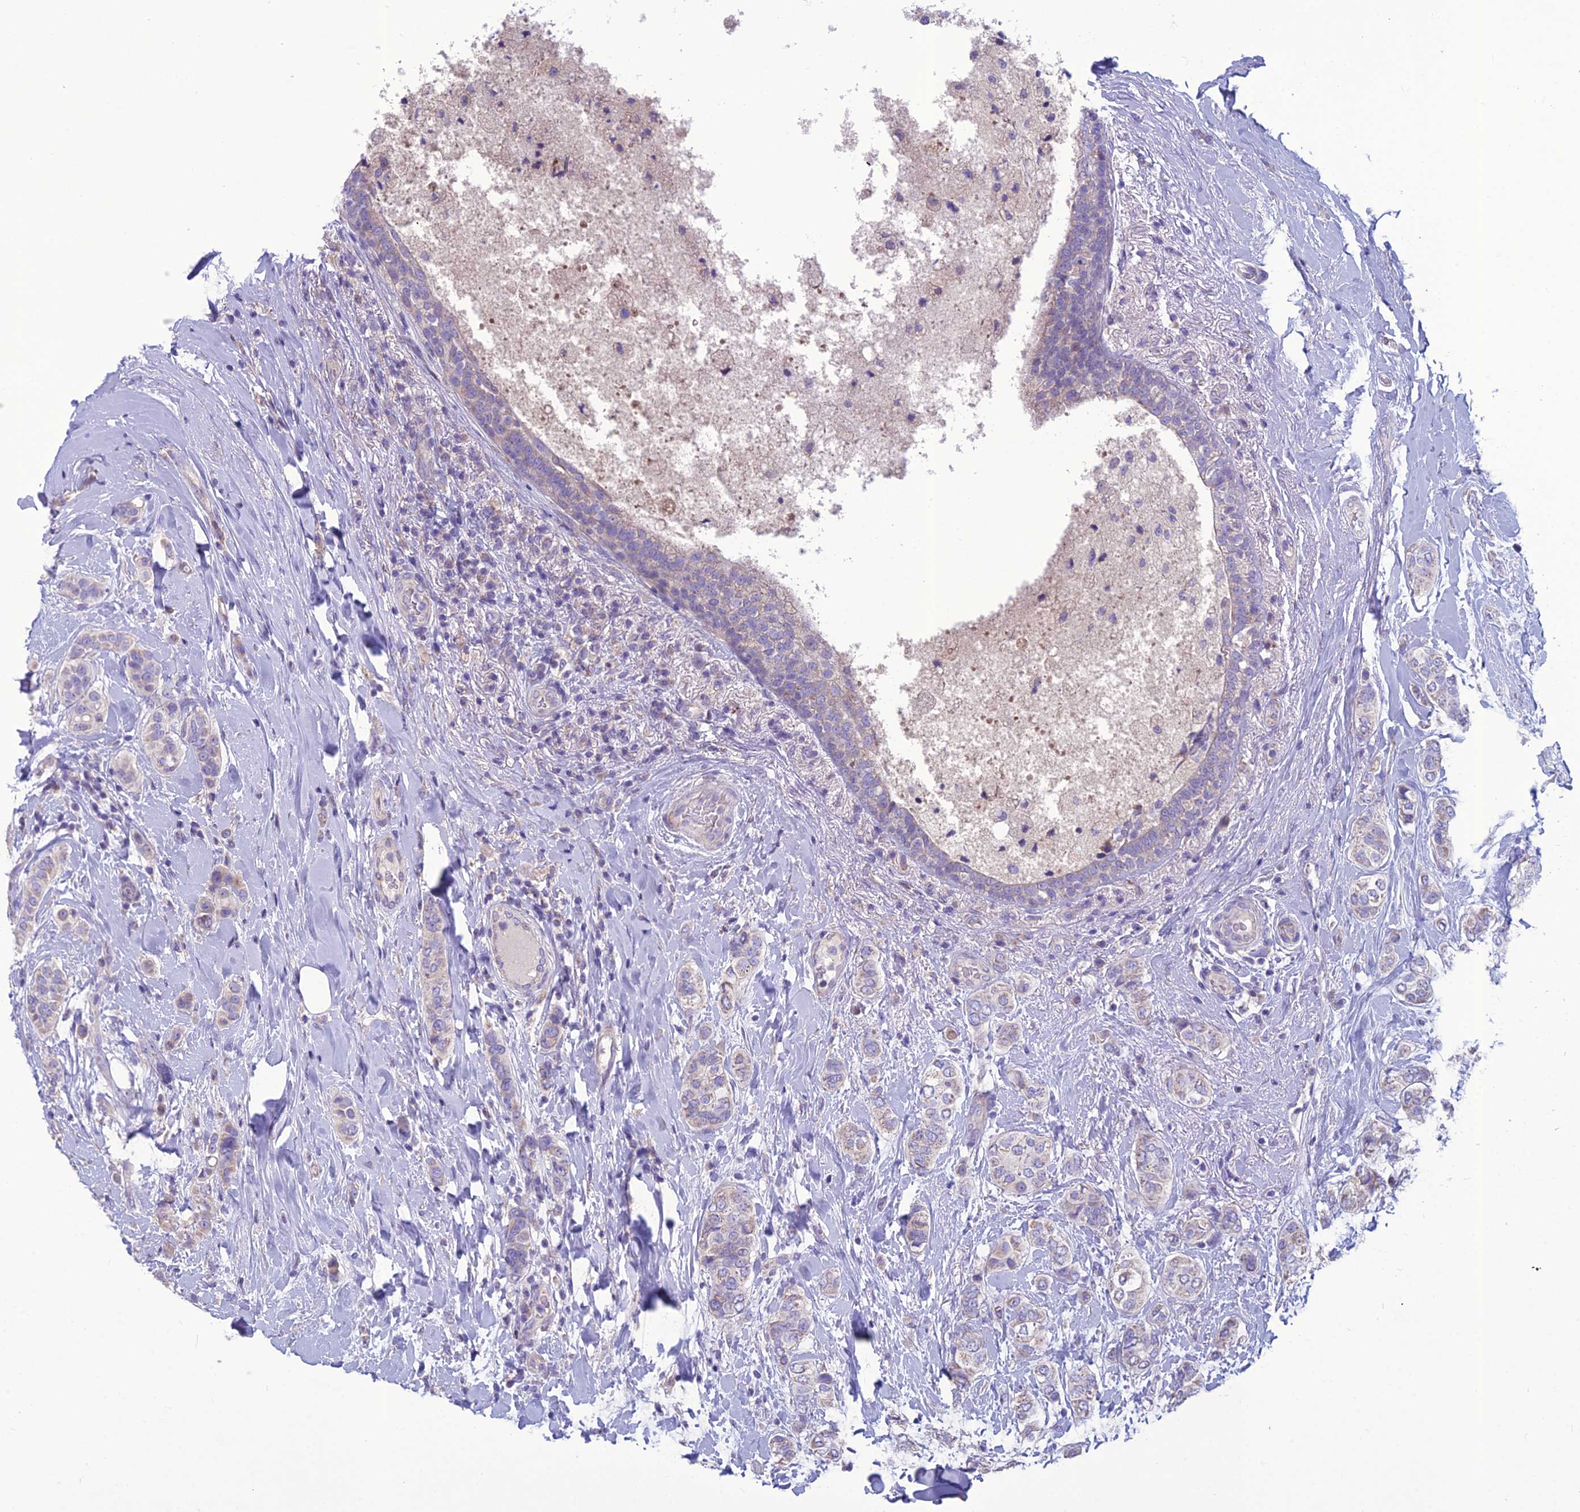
{"staining": {"intensity": "negative", "quantity": "none", "location": "none"}, "tissue": "breast cancer", "cell_type": "Tumor cells", "image_type": "cancer", "snomed": [{"axis": "morphology", "description": "Lobular carcinoma"}, {"axis": "topography", "description": "Breast"}], "caption": "Immunohistochemical staining of breast lobular carcinoma exhibits no significant positivity in tumor cells.", "gene": "BHMT2", "patient": {"sex": "female", "age": 51}}